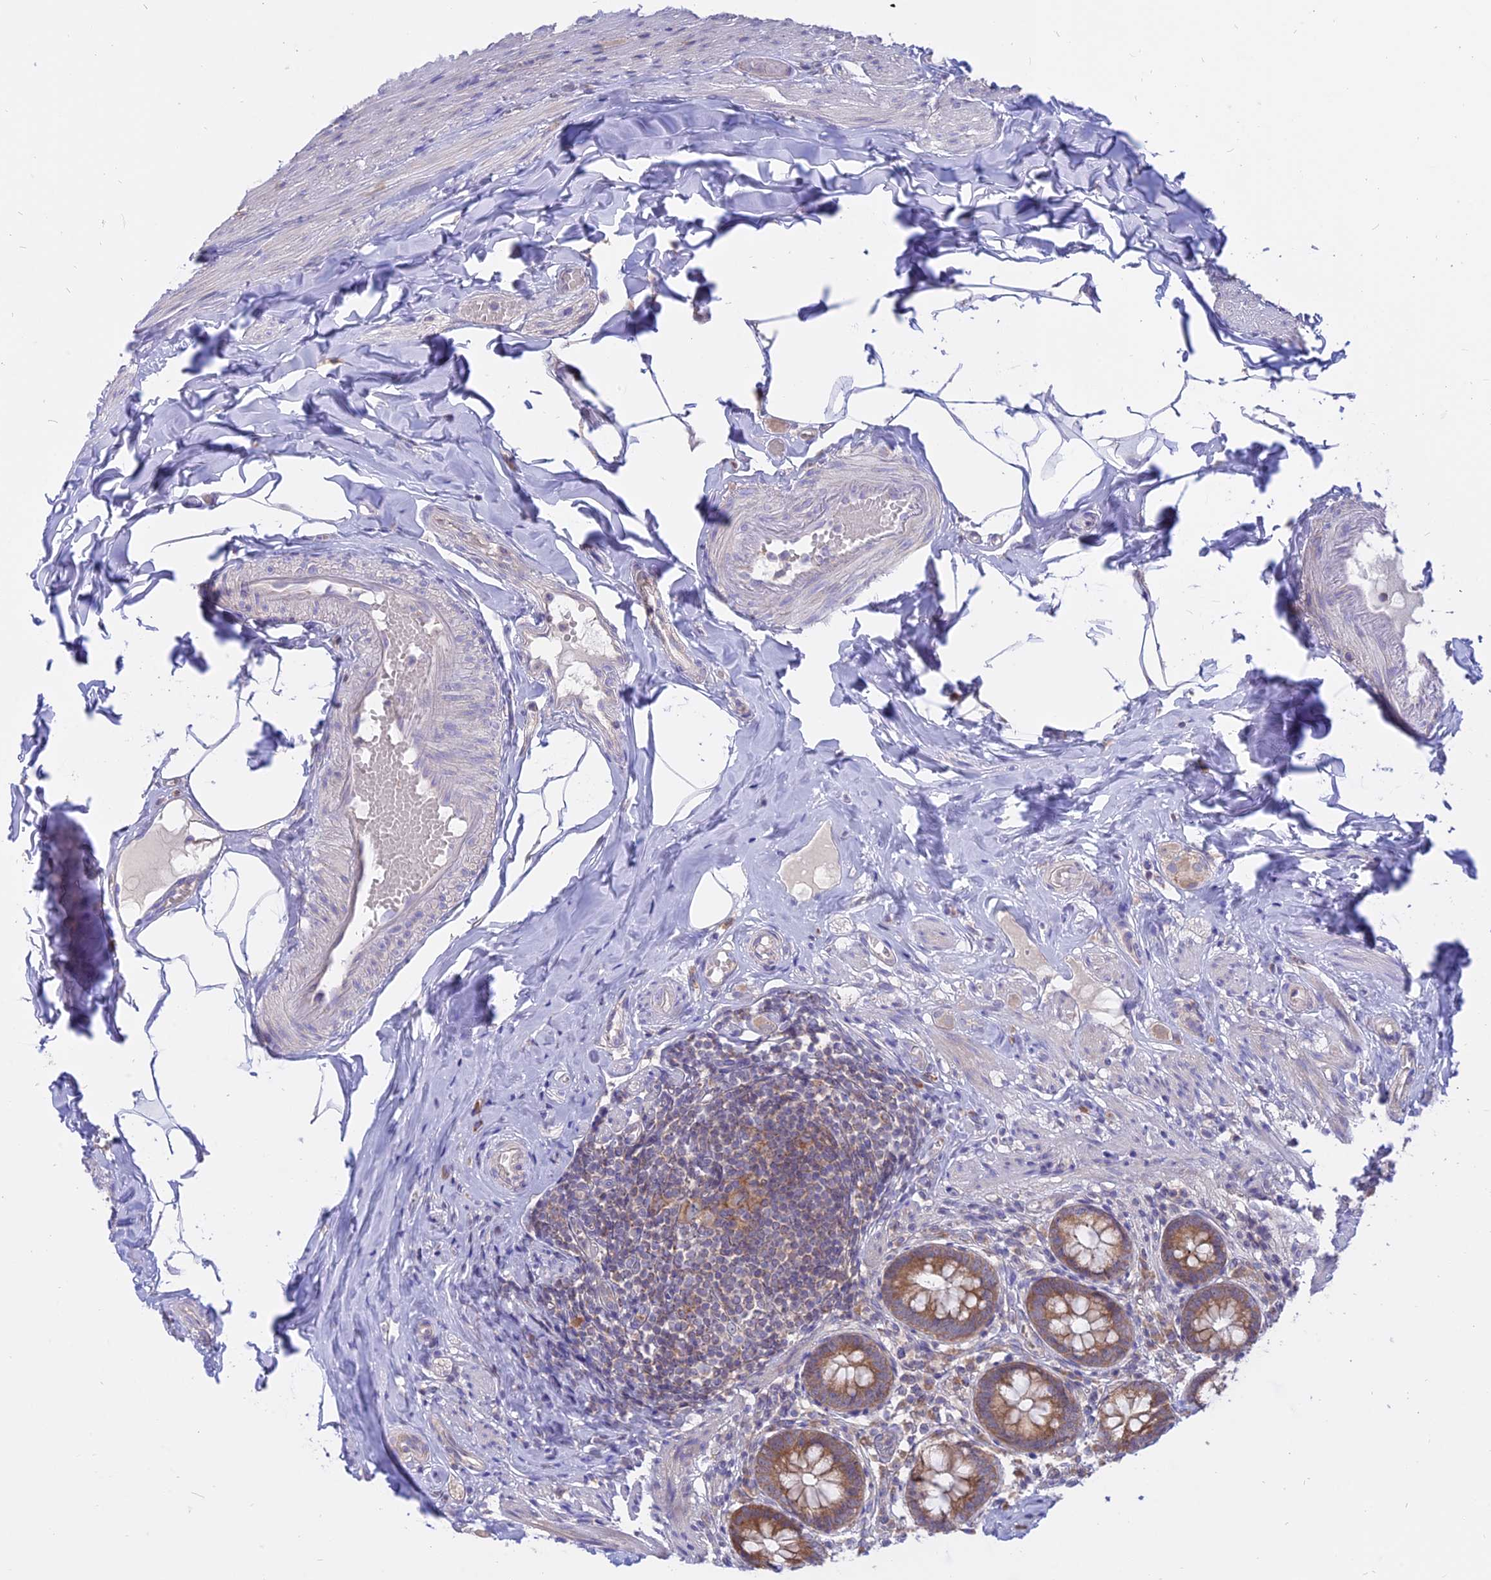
{"staining": {"intensity": "moderate", "quantity": ">75%", "location": "cytoplasmic/membranous"}, "tissue": "appendix", "cell_type": "Glandular cells", "image_type": "normal", "snomed": [{"axis": "morphology", "description": "Normal tissue, NOS"}, {"axis": "topography", "description": "Appendix"}], "caption": "IHC micrograph of unremarkable appendix: human appendix stained using IHC demonstrates medium levels of moderate protein expression localized specifically in the cytoplasmic/membranous of glandular cells, appearing as a cytoplasmic/membranous brown color.", "gene": "IL21R", "patient": {"sex": "male", "age": 55}}